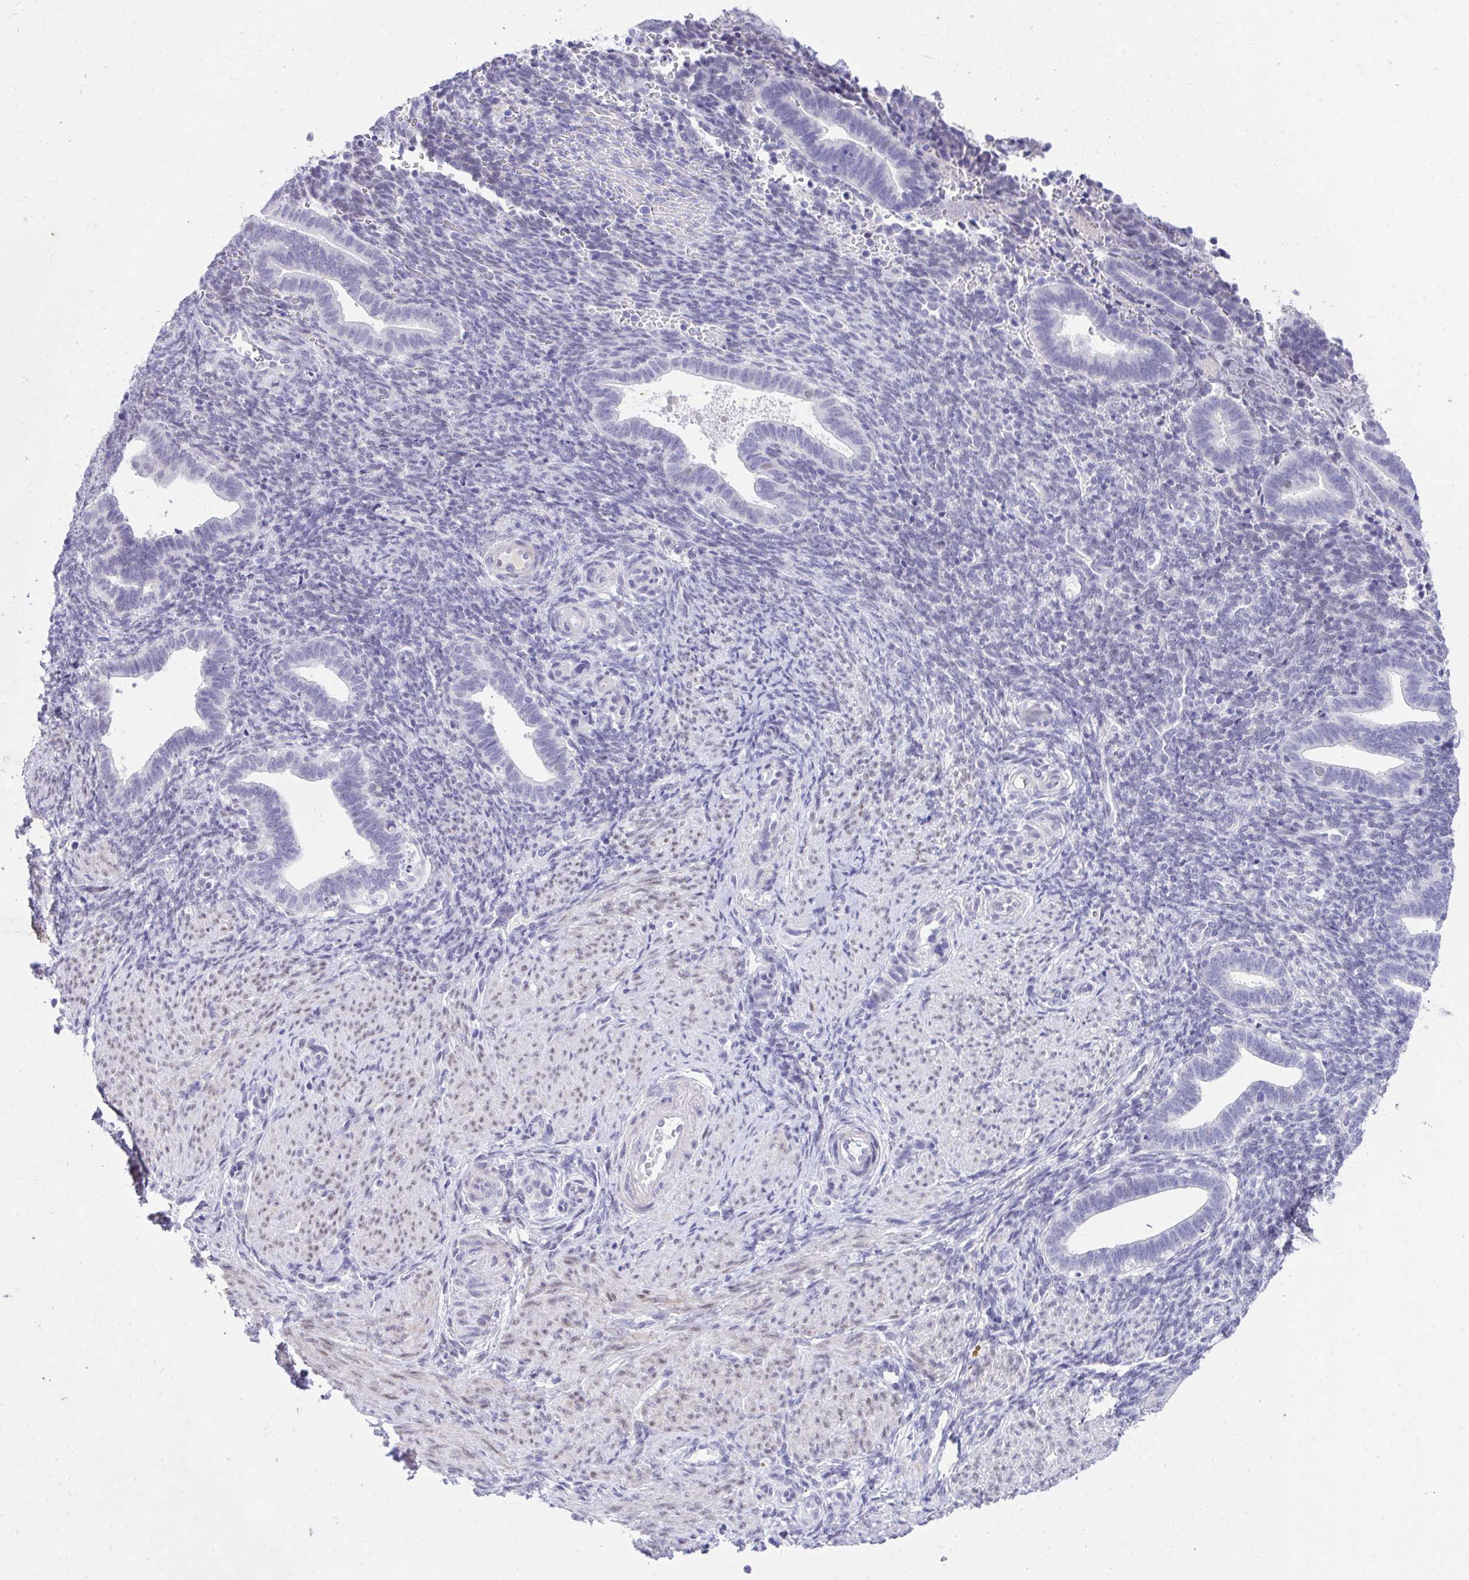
{"staining": {"intensity": "negative", "quantity": "none", "location": "none"}, "tissue": "endometrium", "cell_type": "Cells in endometrial stroma", "image_type": "normal", "snomed": [{"axis": "morphology", "description": "Normal tissue, NOS"}, {"axis": "topography", "description": "Endometrium"}], "caption": "Endometrium was stained to show a protein in brown. There is no significant expression in cells in endometrial stroma. (DAB immunohistochemistry visualized using brightfield microscopy, high magnification).", "gene": "KLK1", "patient": {"sex": "female", "age": 34}}